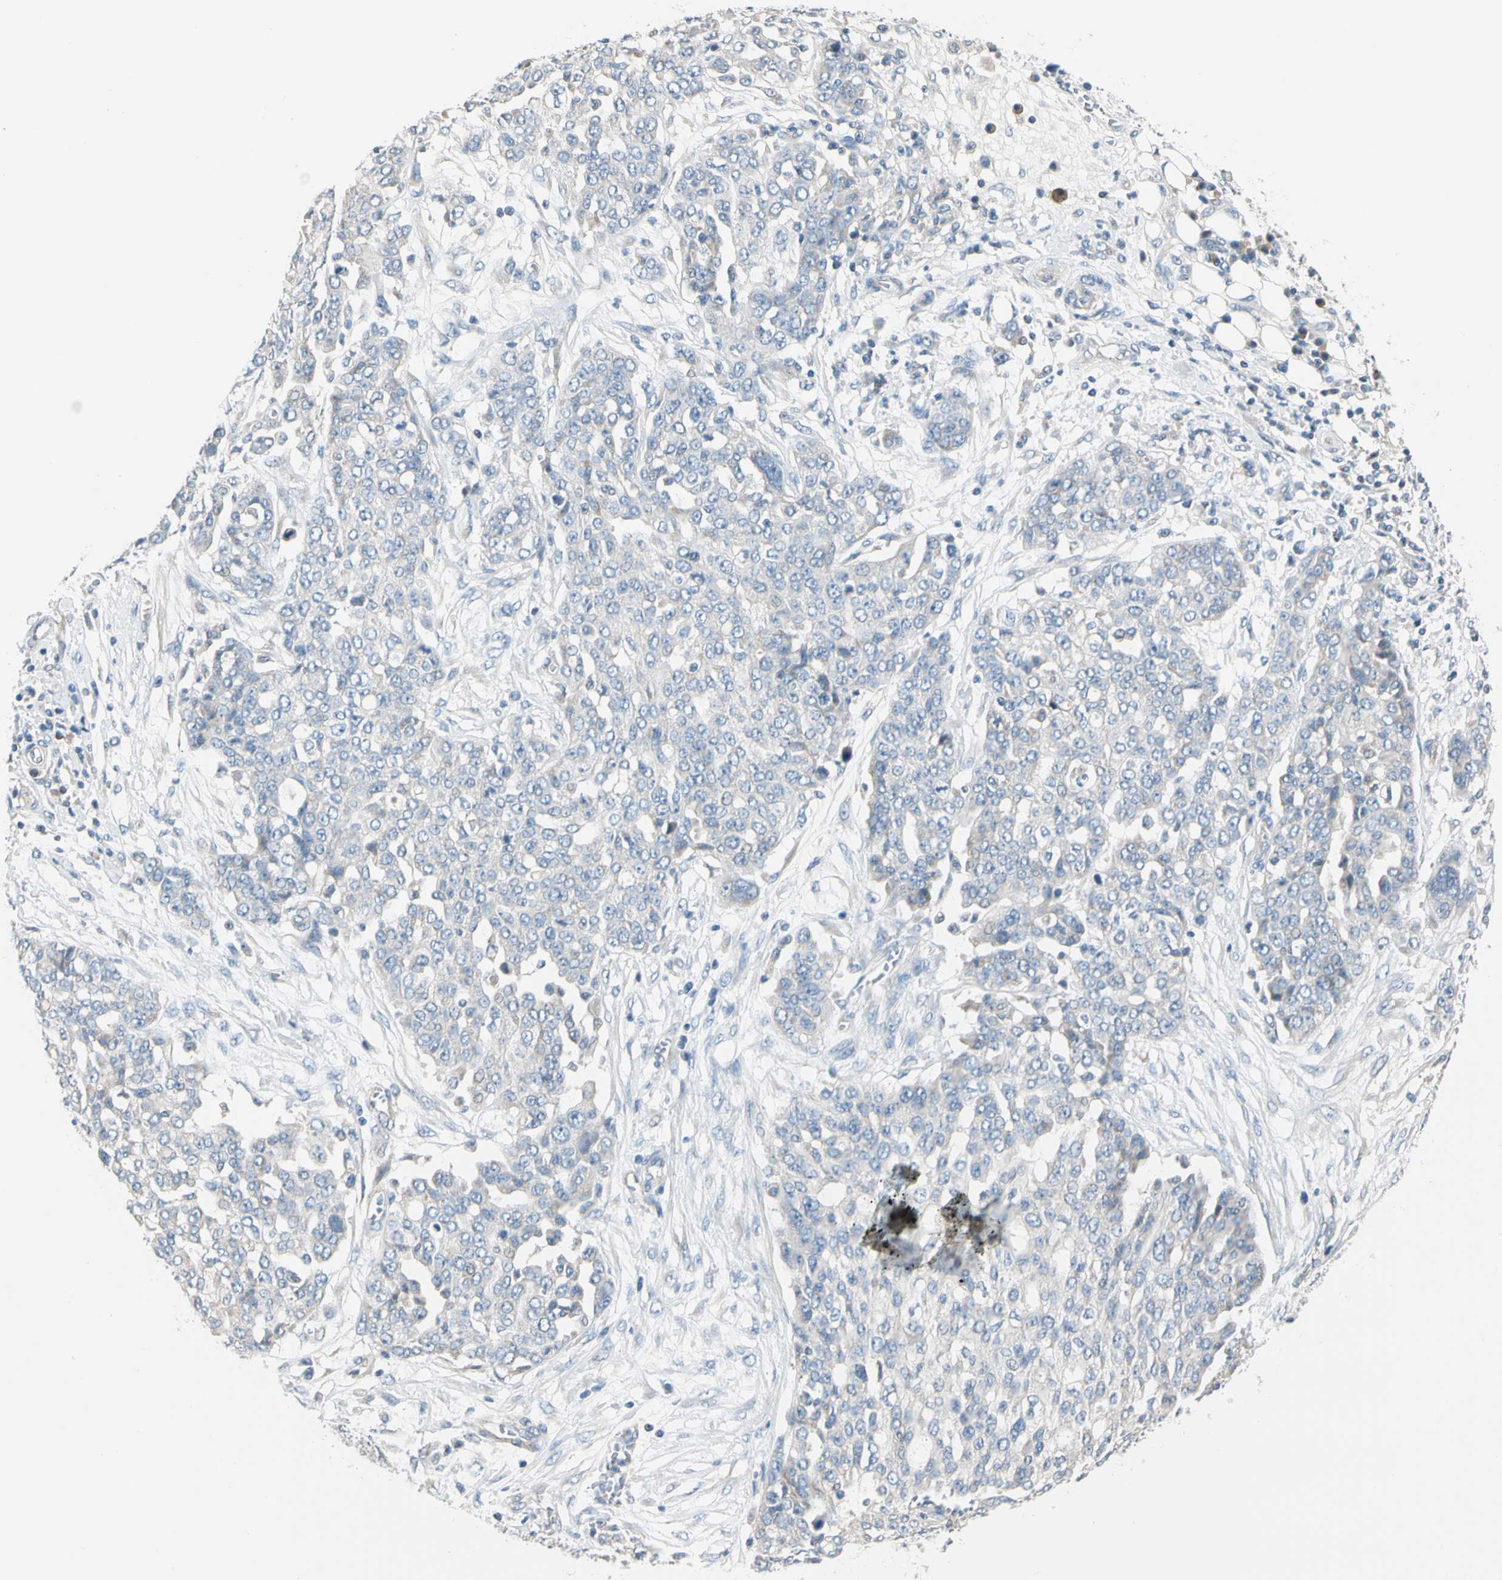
{"staining": {"intensity": "weak", "quantity": "<25%", "location": "cytoplasmic/membranous"}, "tissue": "ovarian cancer", "cell_type": "Tumor cells", "image_type": "cancer", "snomed": [{"axis": "morphology", "description": "Cystadenocarcinoma, serous, NOS"}, {"axis": "topography", "description": "Soft tissue"}, {"axis": "topography", "description": "Ovary"}], "caption": "DAB (3,3'-diaminobenzidine) immunohistochemical staining of human ovarian cancer (serous cystadenocarcinoma) demonstrates no significant positivity in tumor cells.", "gene": "GPR153", "patient": {"sex": "female", "age": 57}}